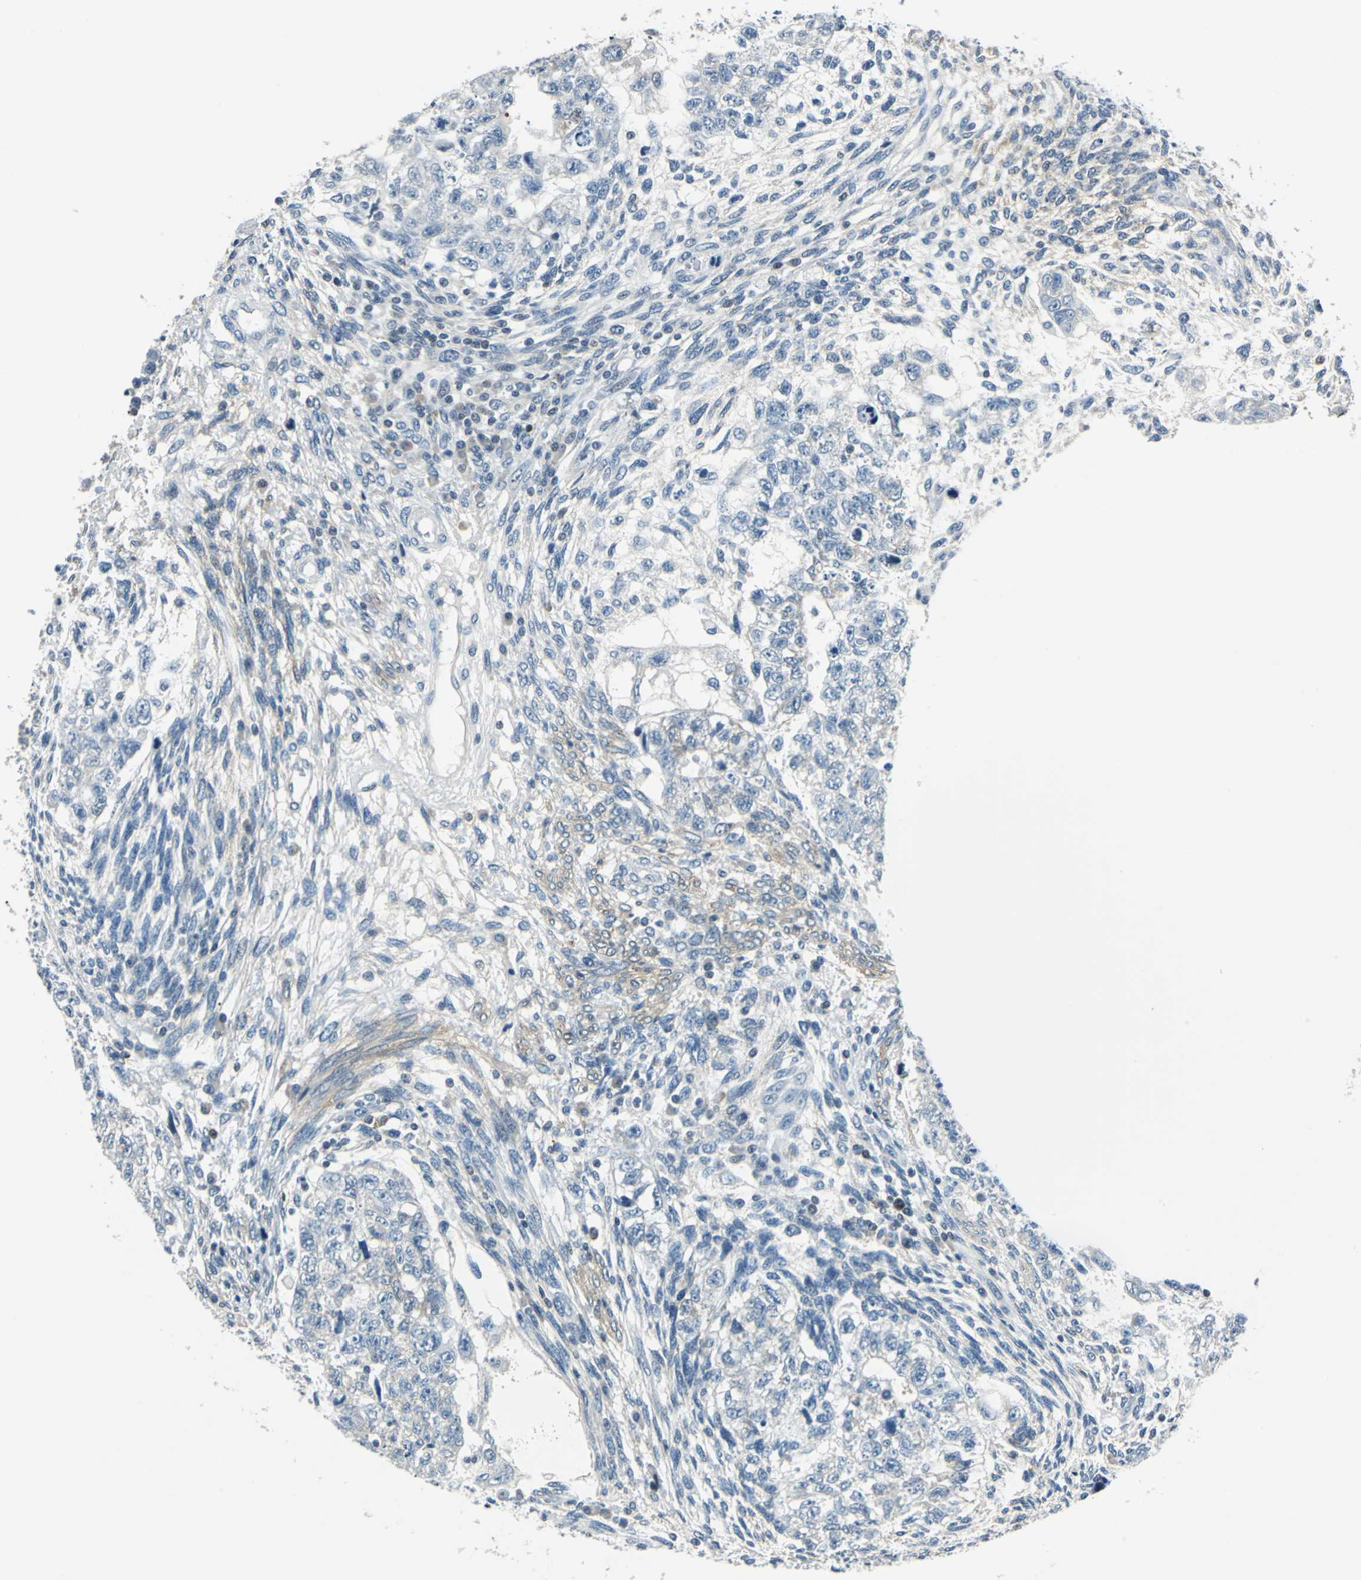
{"staining": {"intensity": "negative", "quantity": "none", "location": "none"}, "tissue": "testis cancer", "cell_type": "Tumor cells", "image_type": "cancer", "snomed": [{"axis": "morphology", "description": "Normal tissue, NOS"}, {"axis": "morphology", "description": "Carcinoma, Embryonal, NOS"}, {"axis": "topography", "description": "Testis"}], "caption": "High magnification brightfield microscopy of embryonal carcinoma (testis) stained with DAB (3,3'-diaminobenzidine) (brown) and counterstained with hematoxylin (blue): tumor cells show no significant positivity.", "gene": "HCFC2", "patient": {"sex": "male", "age": 36}}